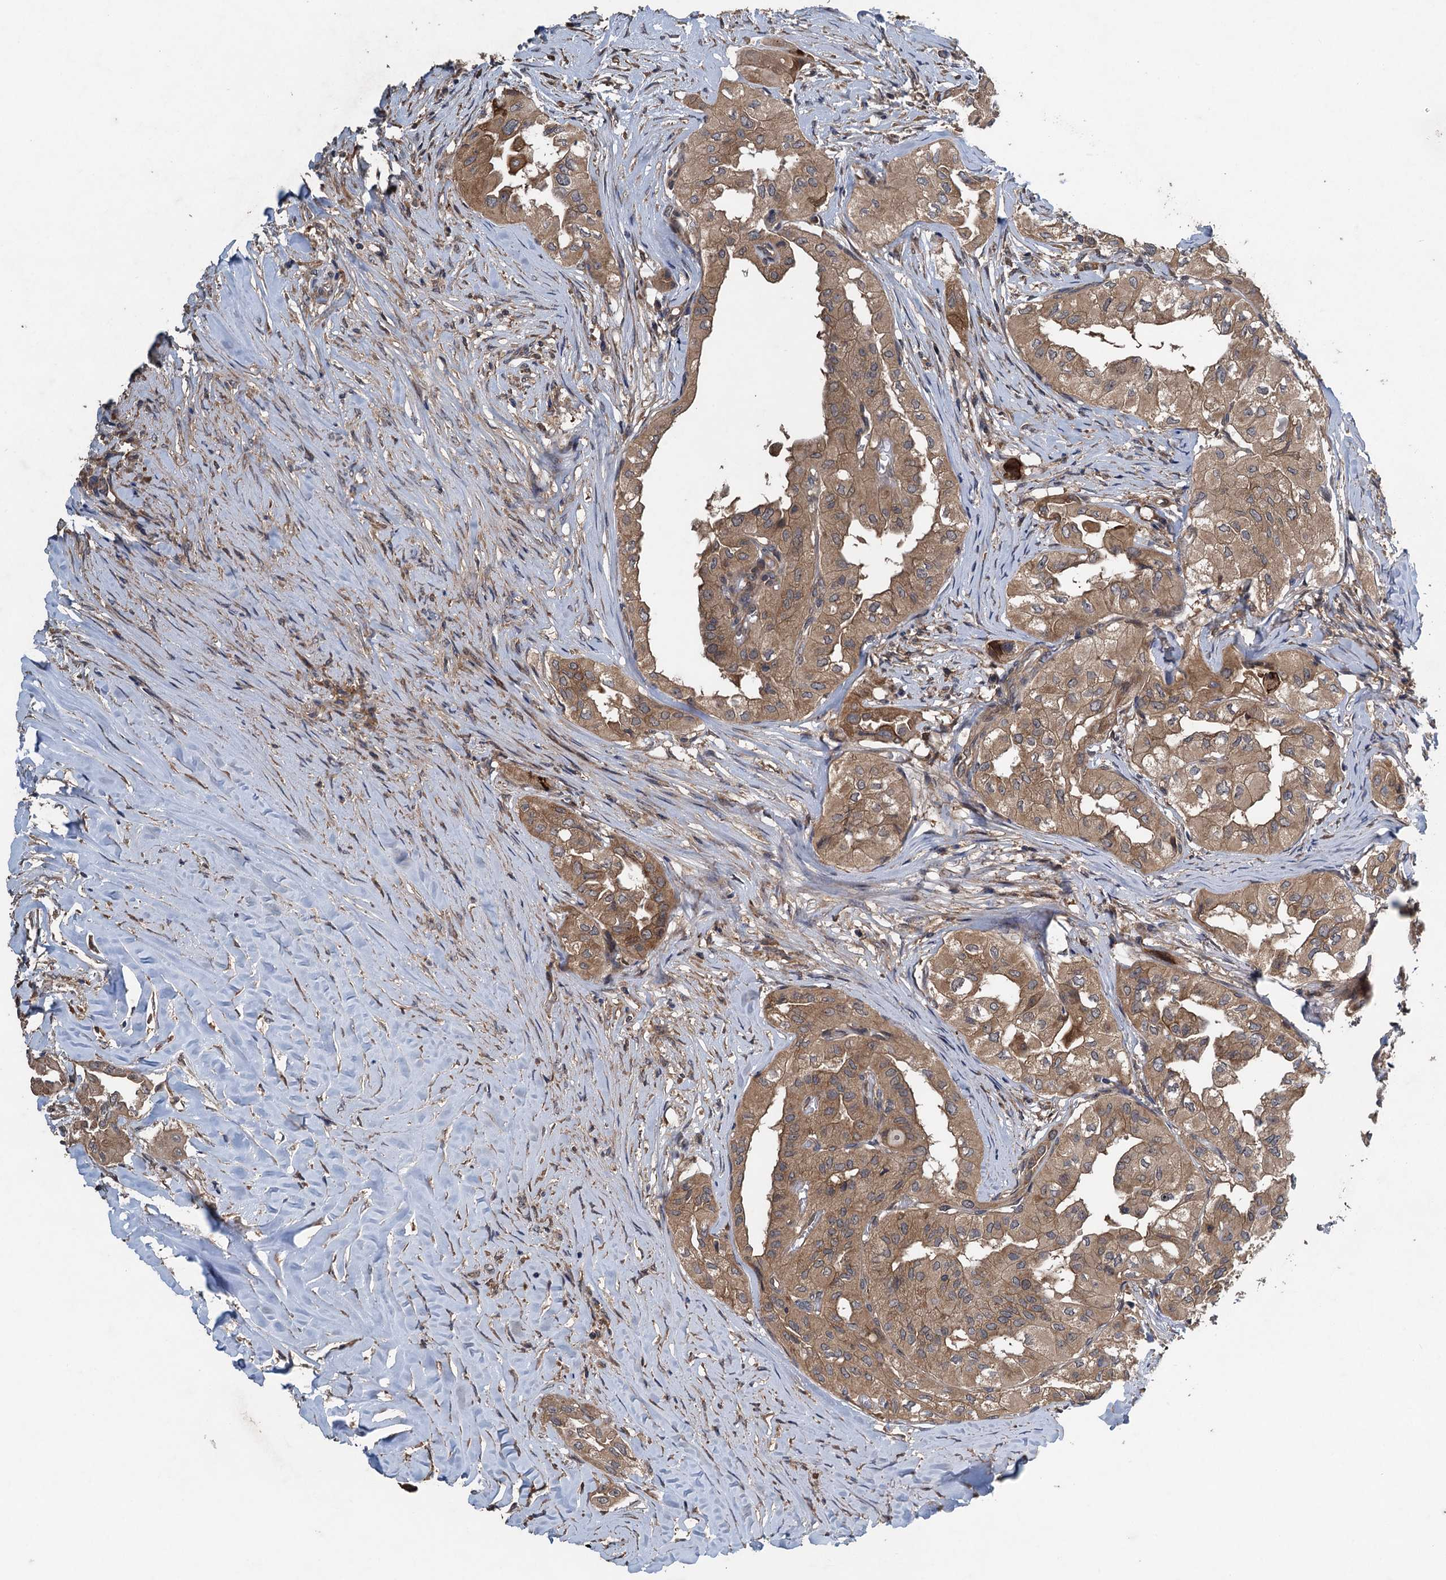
{"staining": {"intensity": "moderate", "quantity": ">75%", "location": "cytoplasmic/membranous"}, "tissue": "thyroid cancer", "cell_type": "Tumor cells", "image_type": "cancer", "snomed": [{"axis": "morphology", "description": "Papillary adenocarcinoma, NOS"}, {"axis": "topography", "description": "Thyroid gland"}], "caption": "Immunohistochemistry micrograph of human thyroid cancer (papillary adenocarcinoma) stained for a protein (brown), which exhibits medium levels of moderate cytoplasmic/membranous positivity in about >75% of tumor cells.", "gene": "CNTN5", "patient": {"sex": "female", "age": 59}}